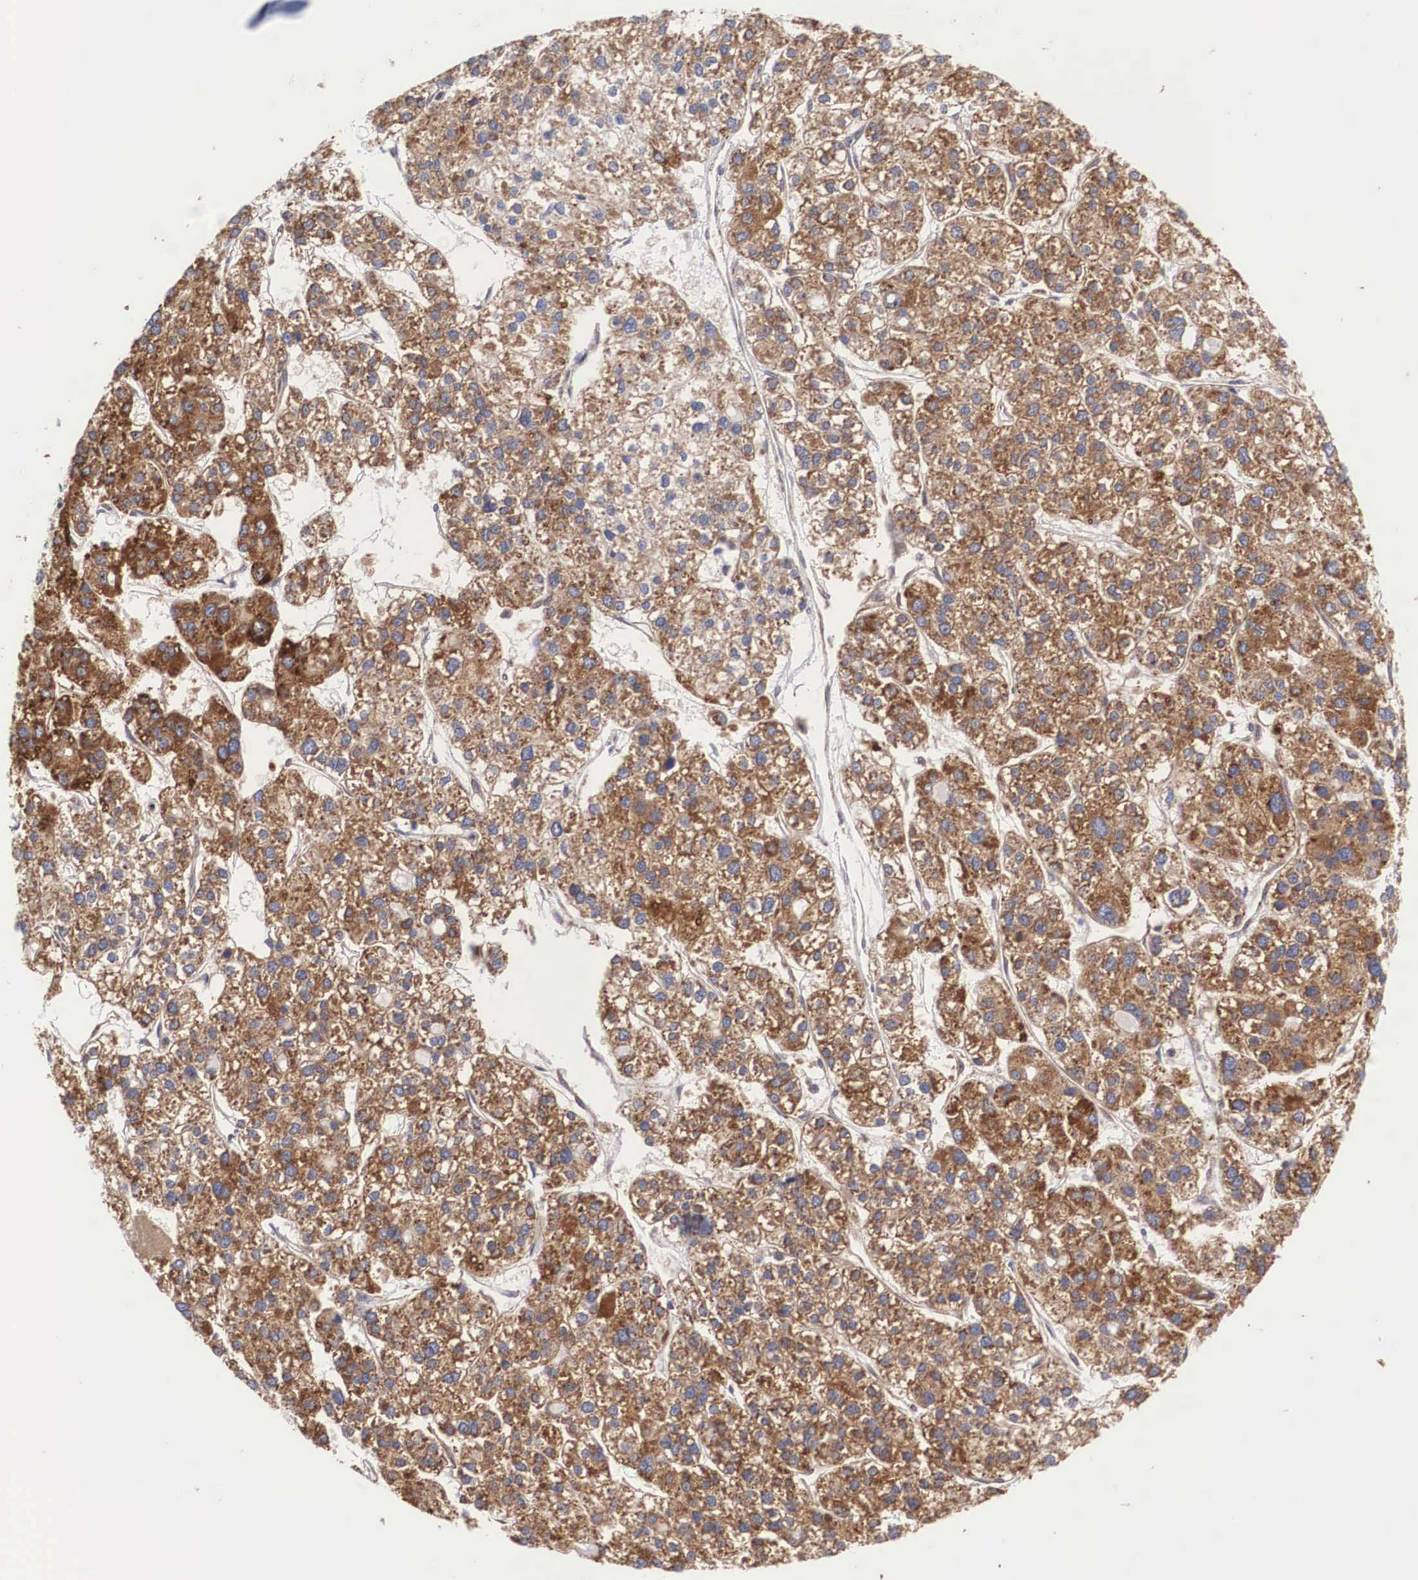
{"staining": {"intensity": "moderate", "quantity": ">75%", "location": "cytoplasmic/membranous"}, "tissue": "liver cancer", "cell_type": "Tumor cells", "image_type": "cancer", "snomed": [{"axis": "morphology", "description": "Carcinoma, Hepatocellular, NOS"}, {"axis": "topography", "description": "Liver"}], "caption": "Immunohistochemical staining of liver cancer demonstrates medium levels of moderate cytoplasmic/membranous positivity in approximately >75% of tumor cells.", "gene": "DHRS1", "patient": {"sex": "female", "age": 85}}